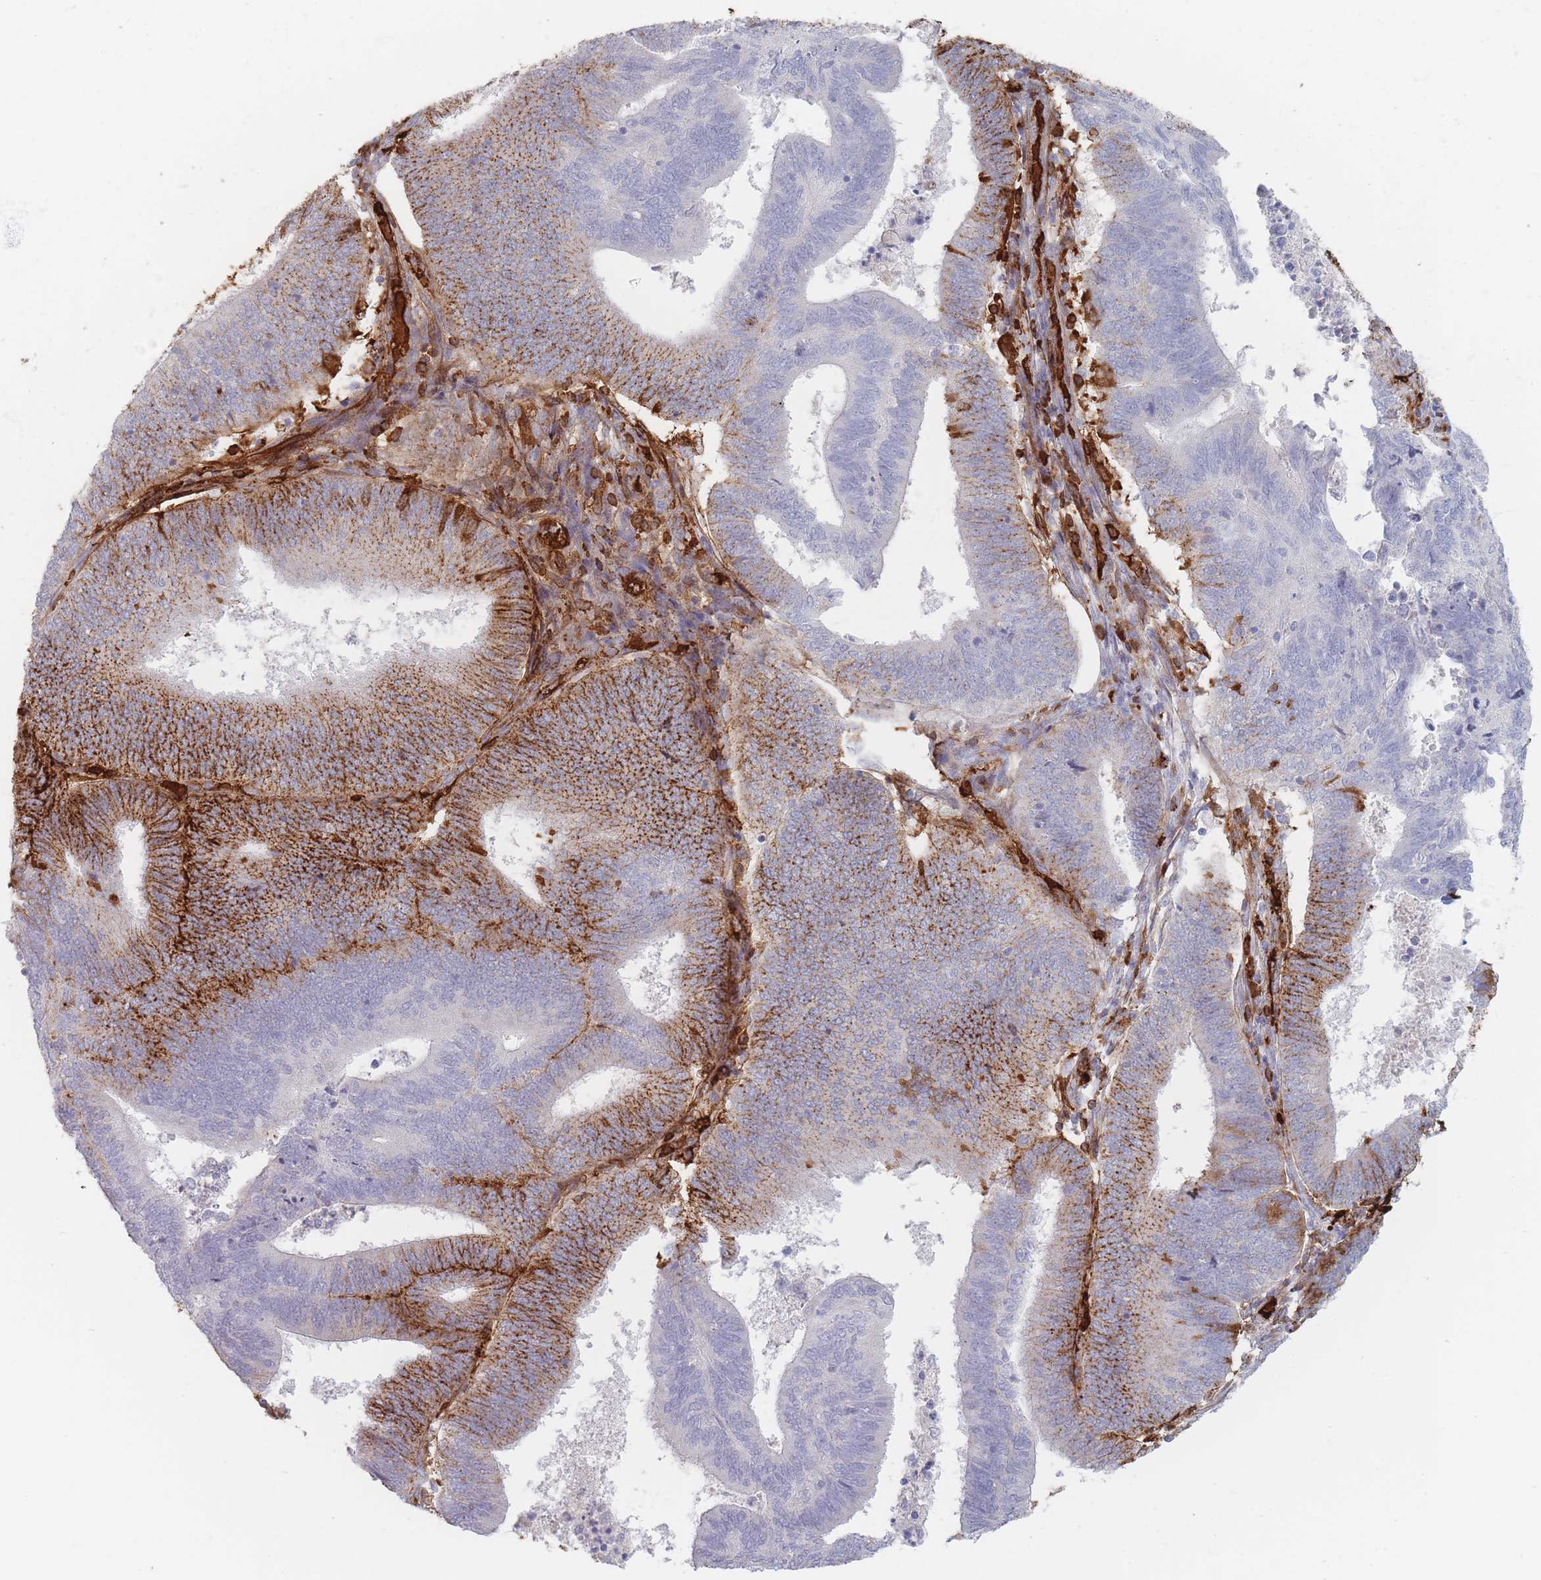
{"staining": {"intensity": "strong", "quantity": "<25%", "location": "cytoplasmic/membranous"}, "tissue": "endometrial cancer", "cell_type": "Tumor cells", "image_type": "cancer", "snomed": [{"axis": "morphology", "description": "Adenocarcinoma, NOS"}, {"axis": "topography", "description": "Endometrium"}], "caption": "Protein staining exhibits strong cytoplasmic/membranous staining in approximately <25% of tumor cells in endometrial cancer (adenocarcinoma). (DAB IHC with brightfield microscopy, high magnification).", "gene": "SLC2A6", "patient": {"sex": "female", "age": 70}}